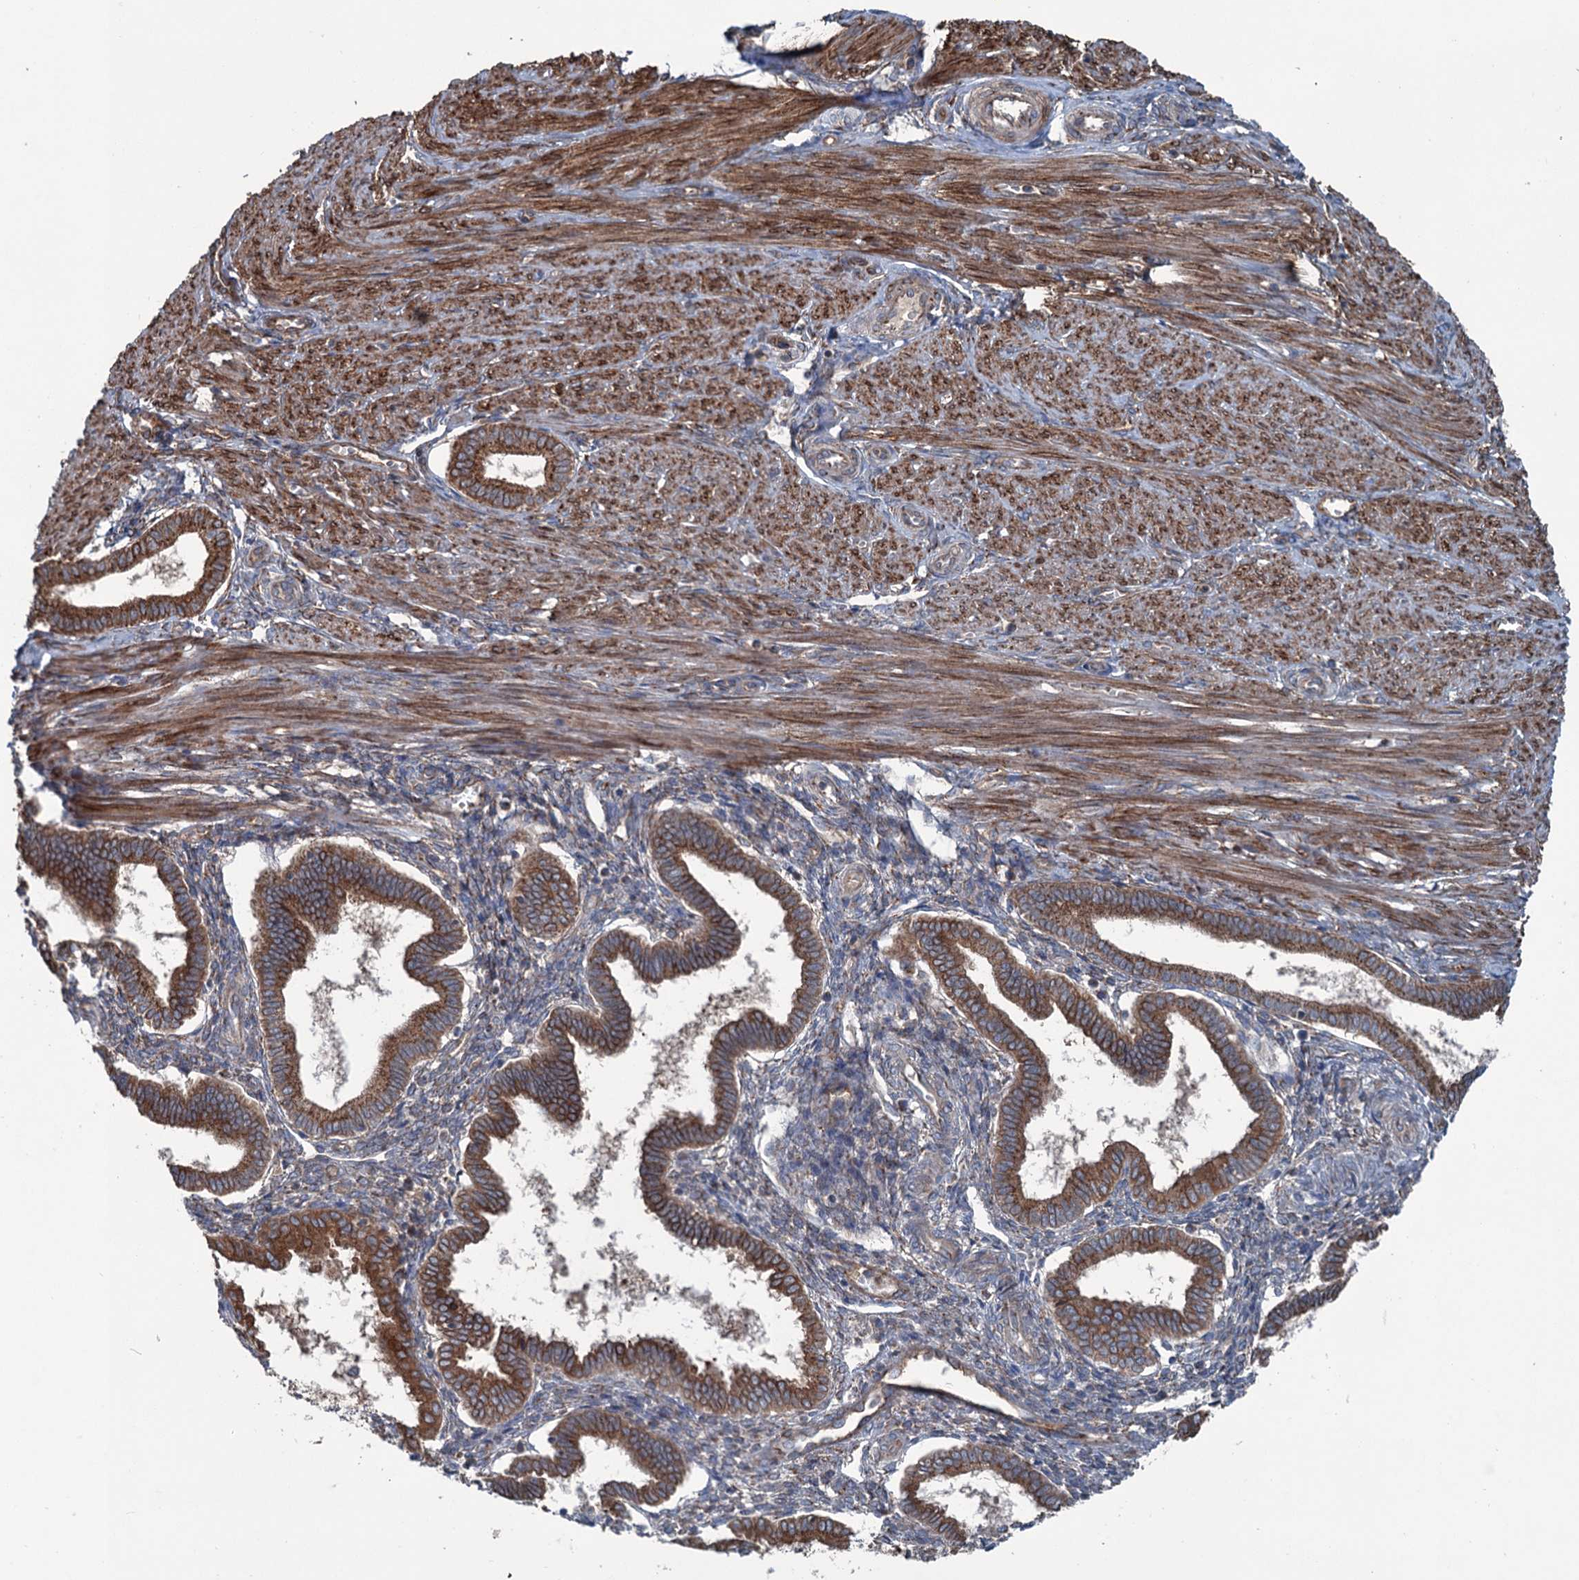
{"staining": {"intensity": "weak", "quantity": "25%-75%", "location": "cytoplasmic/membranous"}, "tissue": "endometrium", "cell_type": "Cells in endometrial stroma", "image_type": "normal", "snomed": [{"axis": "morphology", "description": "Normal tissue, NOS"}, {"axis": "topography", "description": "Endometrium"}], "caption": "A brown stain highlights weak cytoplasmic/membranous positivity of a protein in cells in endometrial stroma of benign endometrium. (DAB IHC, brown staining for protein, blue staining for nuclei).", "gene": "CALCOCO1", "patient": {"sex": "female", "age": 25}}